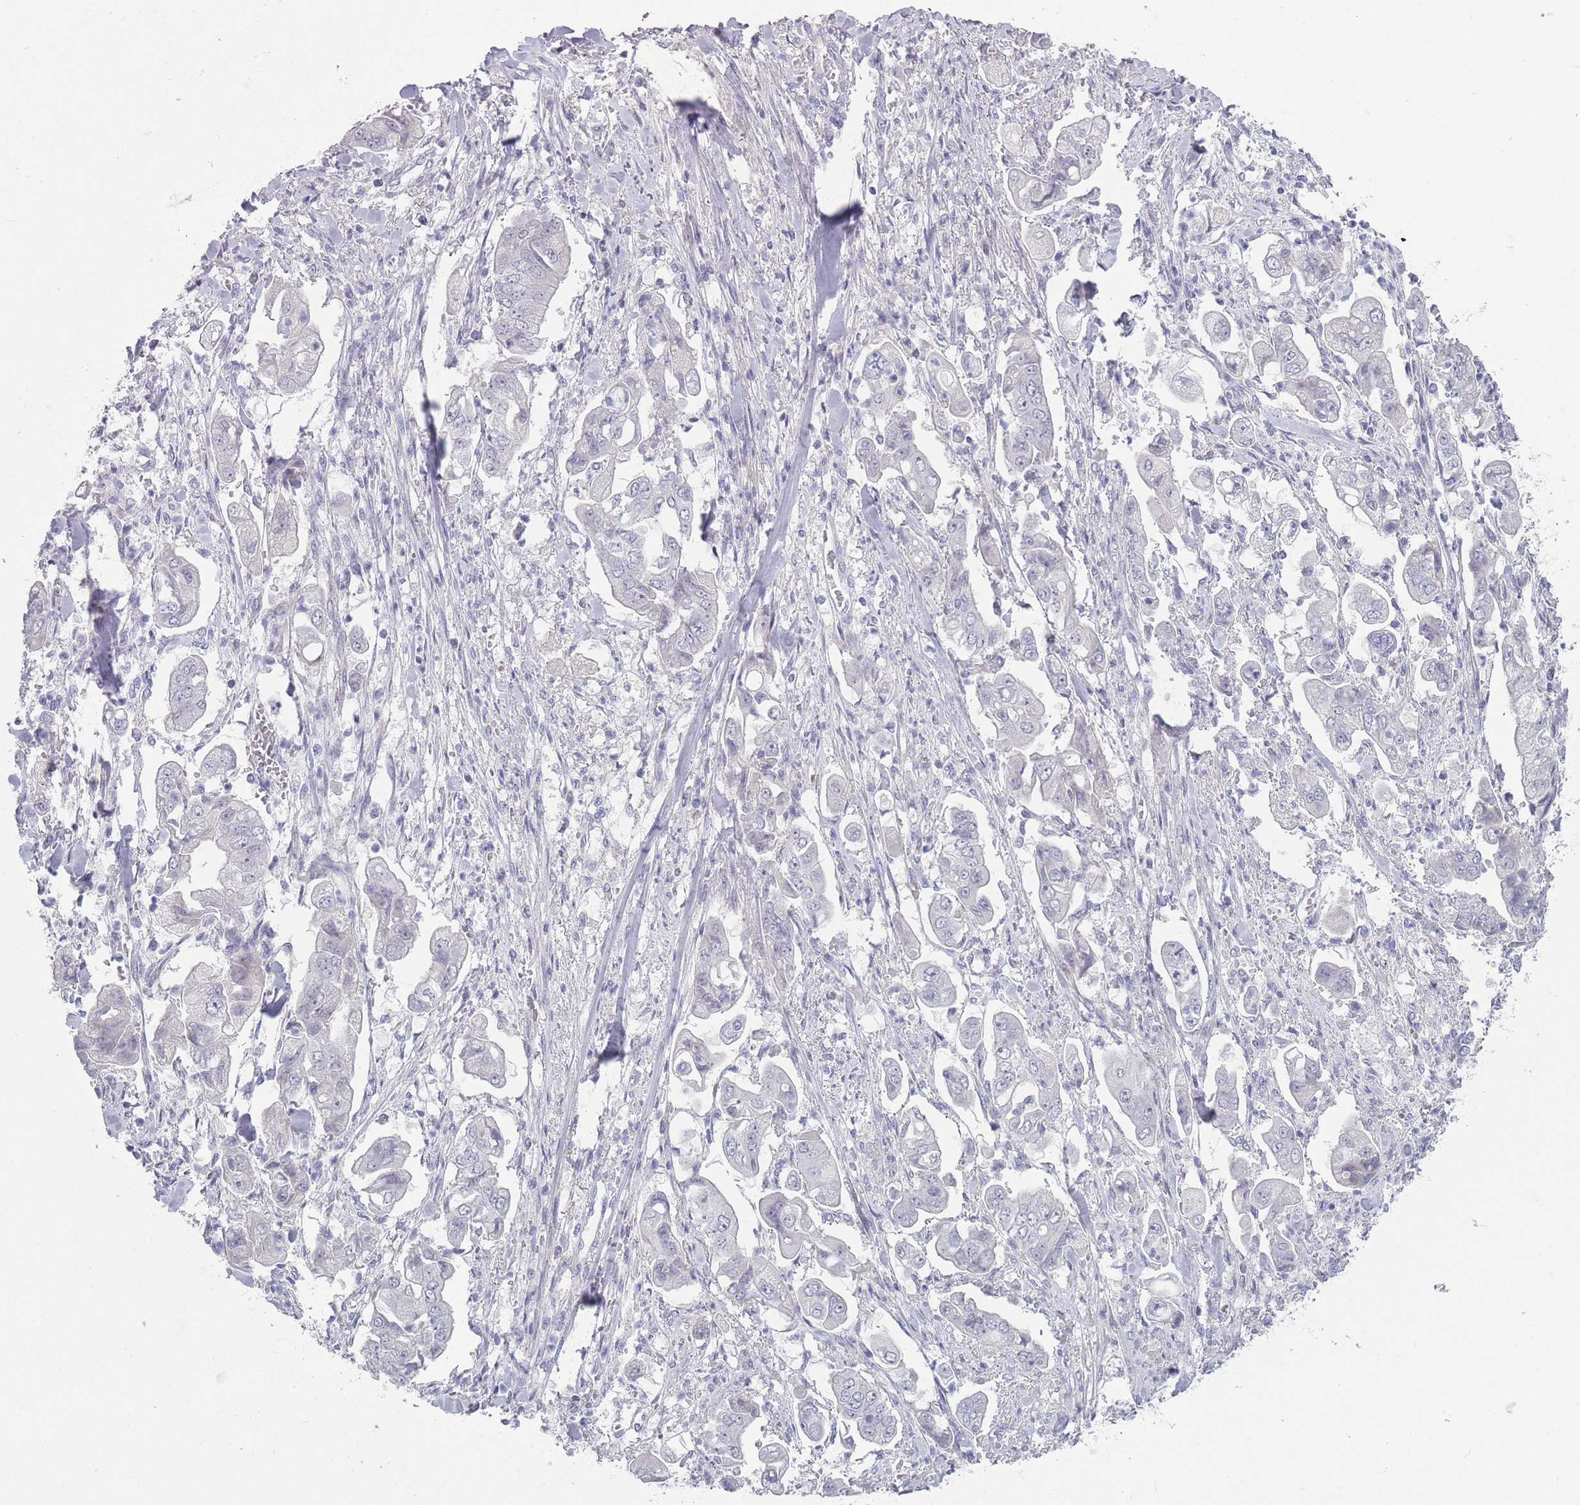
{"staining": {"intensity": "negative", "quantity": "none", "location": "none"}, "tissue": "stomach cancer", "cell_type": "Tumor cells", "image_type": "cancer", "snomed": [{"axis": "morphology", "description": "Adenocarcinoma, NOS"}, {"axis": "topography", "description": "Stomach"}], "caption": "This is an immunohistochemistry image of stomach cancer (adenocarcinoma). There is no expression in tumor cells.", "gene": "PAIP2B", "patient": {"sex": "male", "age": 62}}